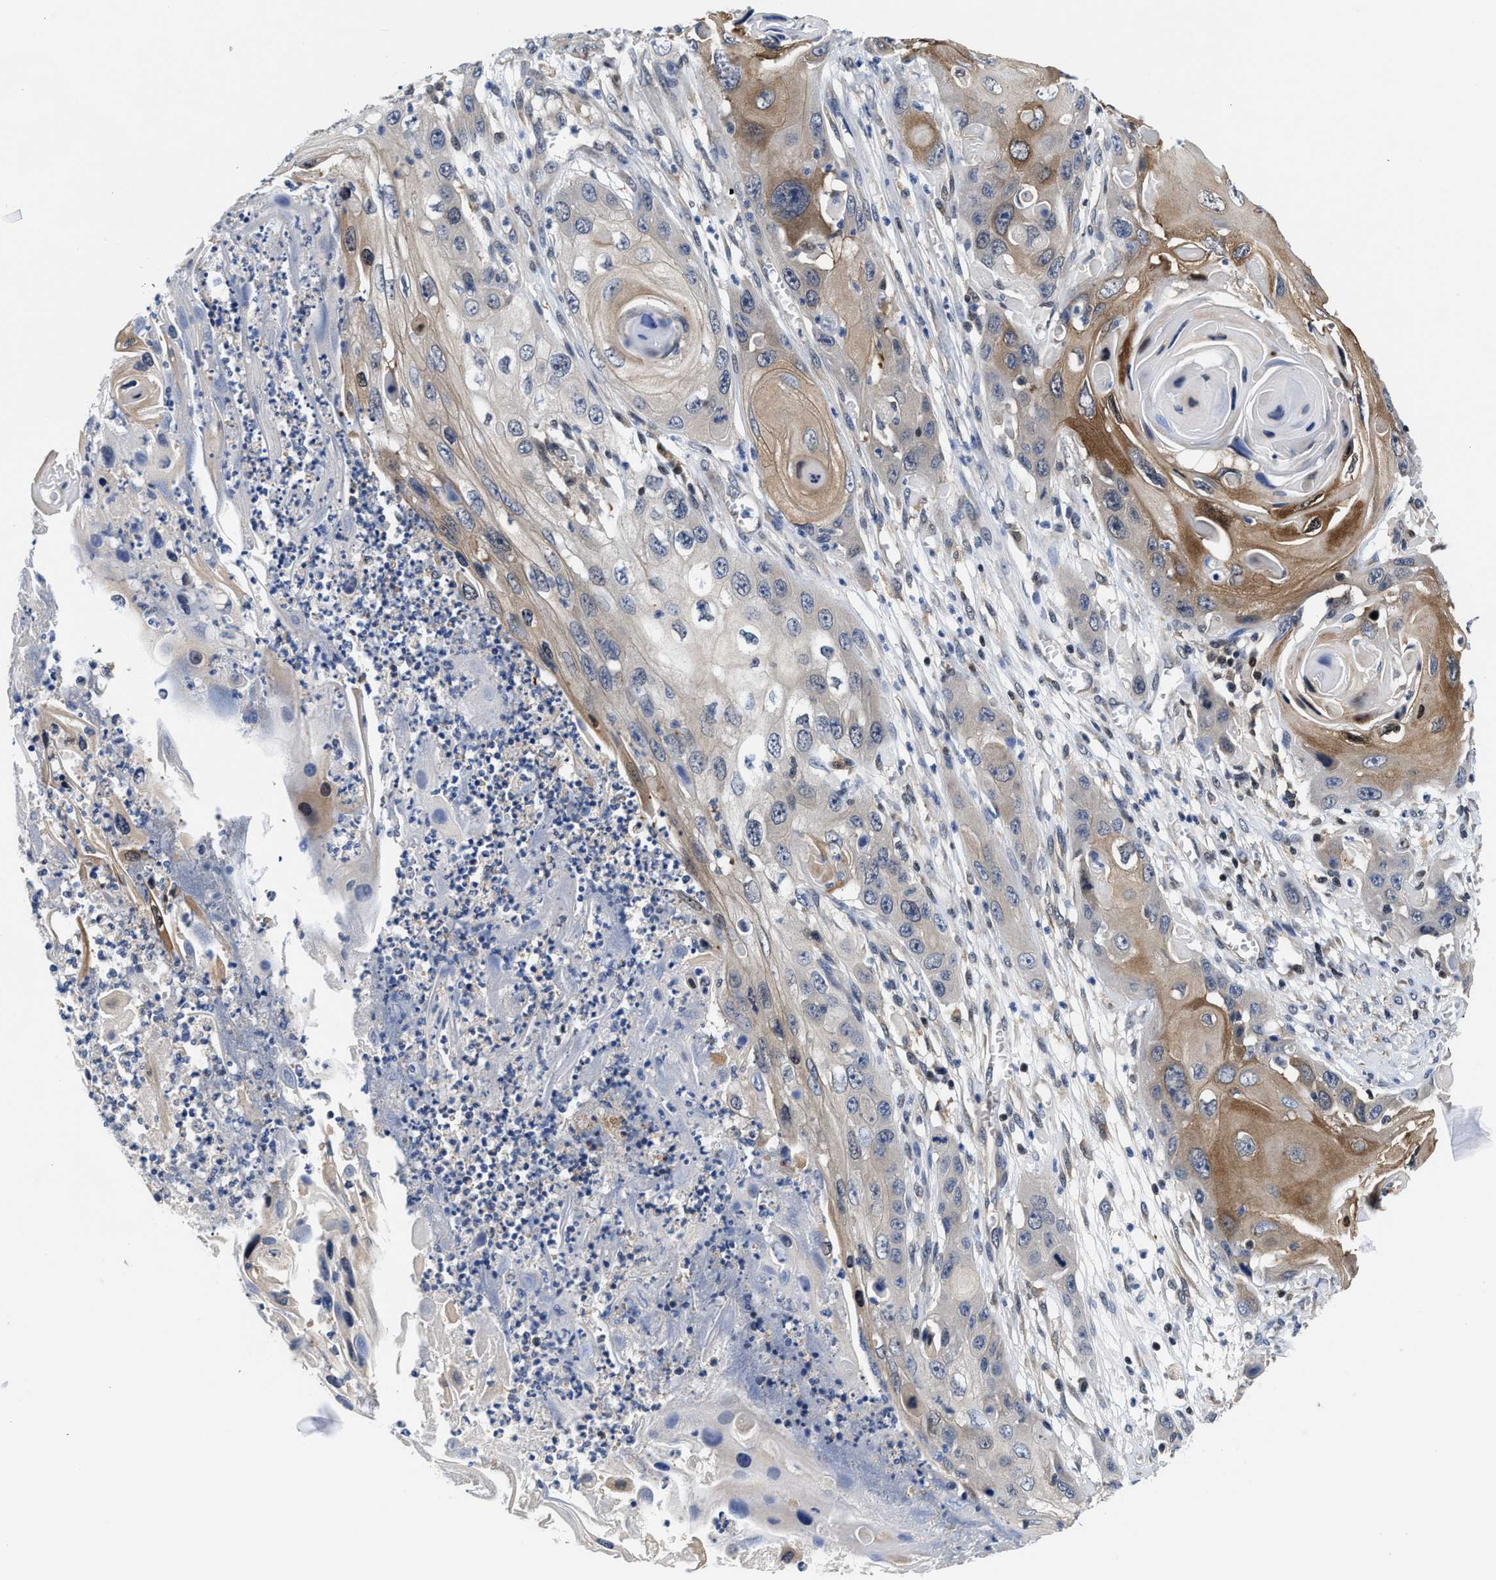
{"staining": {"intensity": "moderate", "quantity": "<25%", "location": "cytoplasmic/membranous"}, "tissue": "skin cancer", "cell_type": "Tumor cells", "image_type": "cancer", "snomed": [{"axis": "morphology", "description": "Squamous cell carcinoma, NOS"}, {"axis": "topography", "description": "Skin"}], "caption": "A high-resolution photomicrograph shows immunohistochemistry (IHC) staining of skin squamous cell carcinoma, which displays moderate cytoplasmic/membranous positivity in about <25% of tumor cells. Ihc stains the protein in brown and the nuclei are stained blue.", "gene": "KIF12", "patient": {"sex": "male", "age": 55}}